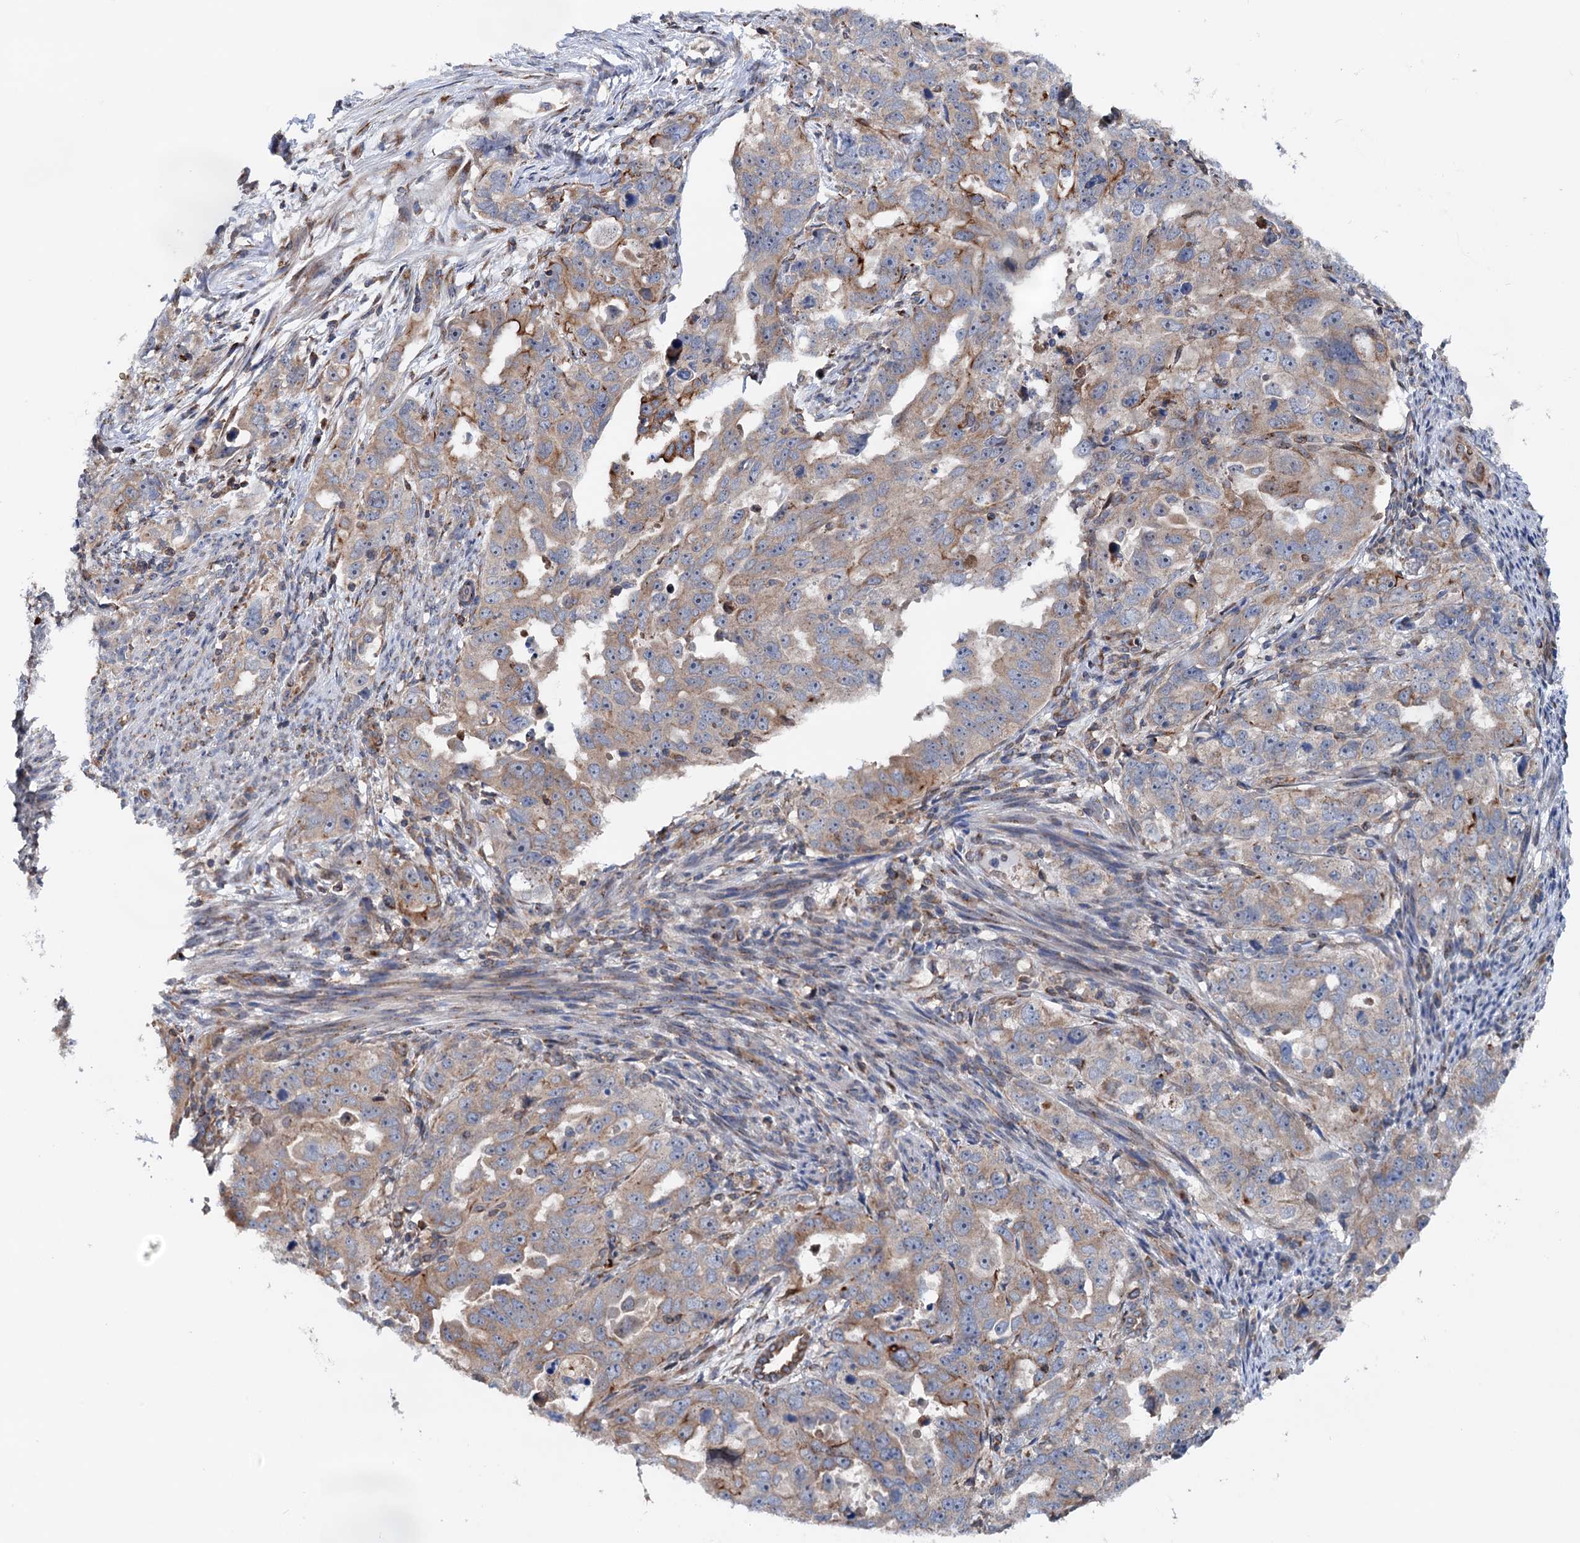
{"staining": {"intensity": "moderate", "quantity": ">75%", "location": "cytoplasmic/membranous"}, "tissue": "endometrial cancer", "cell_type": "Tumor cells", "image_type": "cancer", "snomed": [{"axis": "morphology", "description": "Adenocarcinoma, NOS"}, {"axis": "topography", "description": "Endometrium"}], "caption": "A high-resolution micrograph shows immunohistochemistry staining of endometrial cancer, which displays moderate cytoplasmic/membranous positivity in about >75% of tumor cells.", "gene": "EIPR1", "patient": {"sex": "female", "age": 65}}